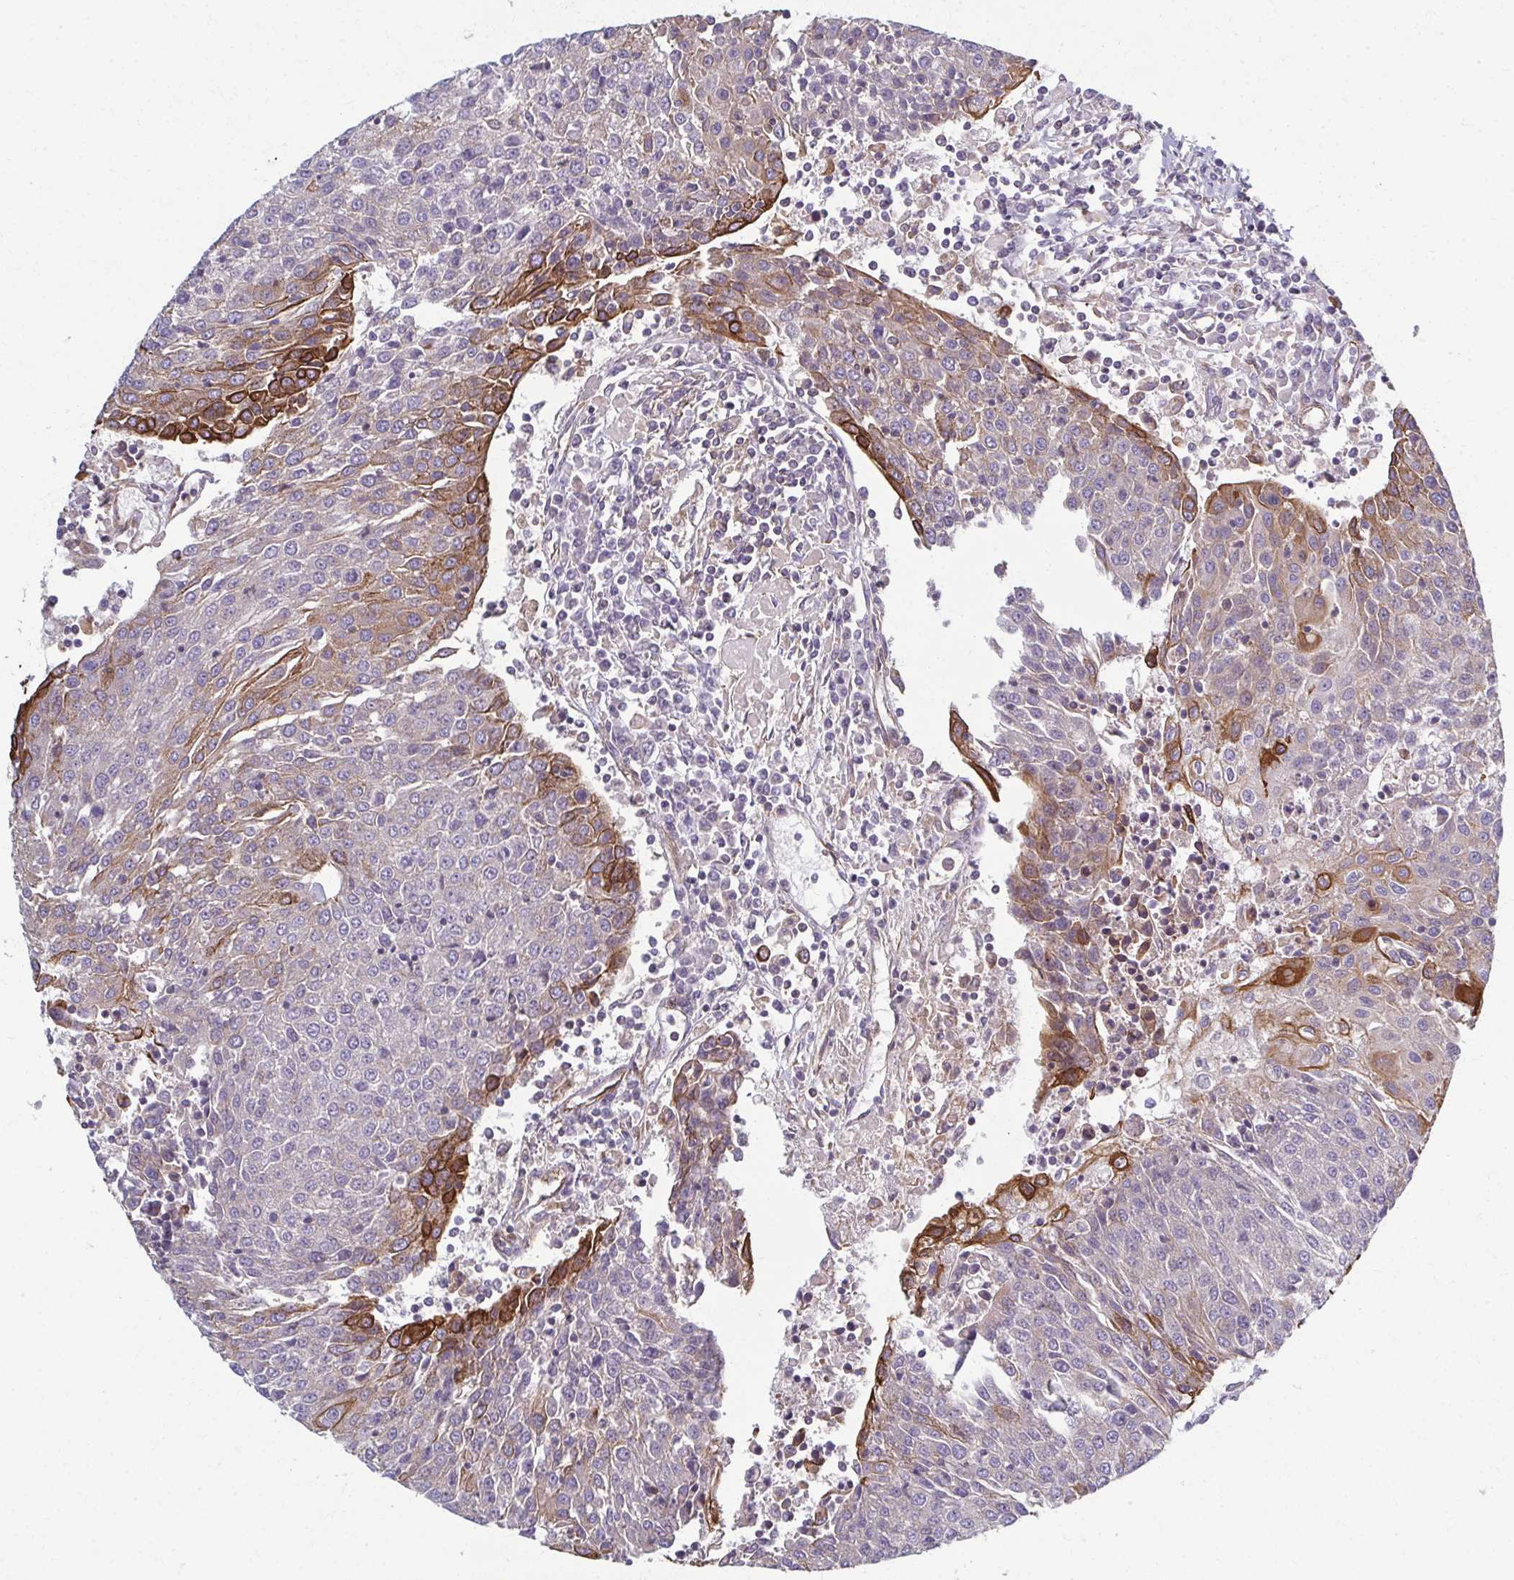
{"staining": {"intensity": "strong", "quantity": "<25%", "location": "cytoplasmic/membranous"}, "tissue": "urothelial cancer", "cell_type": "Tumor cells", "image_type": "cancer", "snomed": [{"axis": "morphology", "description": "Urothelial carcinoma, High grade"}, {"axis": "topography", "description": "Urinary bladder"}], "caption": "Strong cytoplasmic/membranous positivity is seen in about <25% of tumor cells in urothelial cancer. (DAB = brown stain, brightfield microscopy at high magnification).", "gene": "EID2B", "patient": {"sex": "female", "age": 85}}